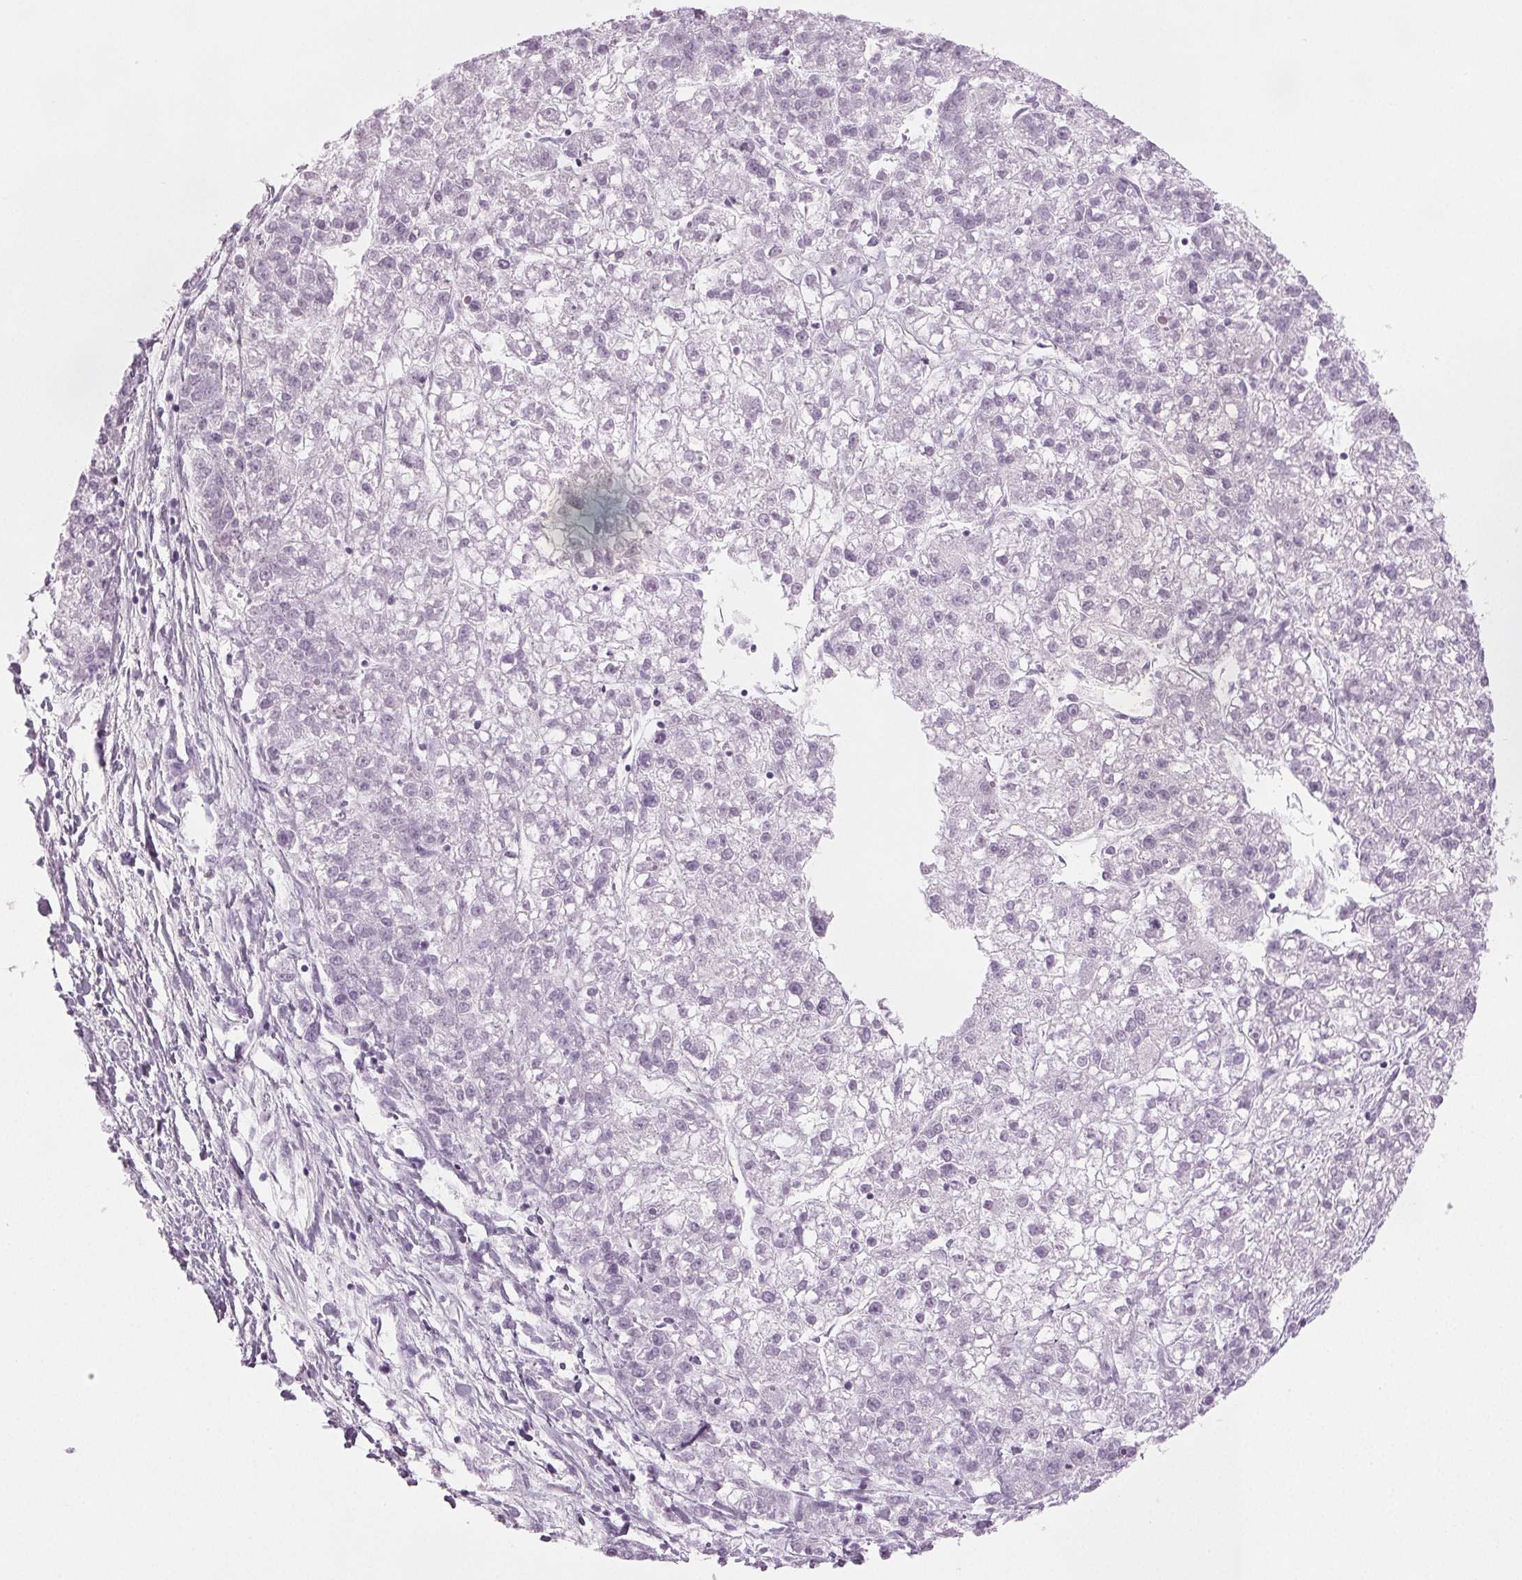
{"staining": {"intensity": "negative", "quantity": "none", "location": "none"}, "tissue": "liver cancer", "cell_type": "Tumor cells", "image_type": "cancer", "snomed": [{"axis": "morphology", "description": "Carcinoma, Hepatocellular, NOS"}, {"axis": "topography", "description": "Liver"}], "caption": "Immunohistochemistry (IHC) histopathology image of liver cancer stained for a protein (brown), which displays no expression in tumor cells.", "gene": "IGF2BP1", "patient": {"sex": "male", "age": 56}}